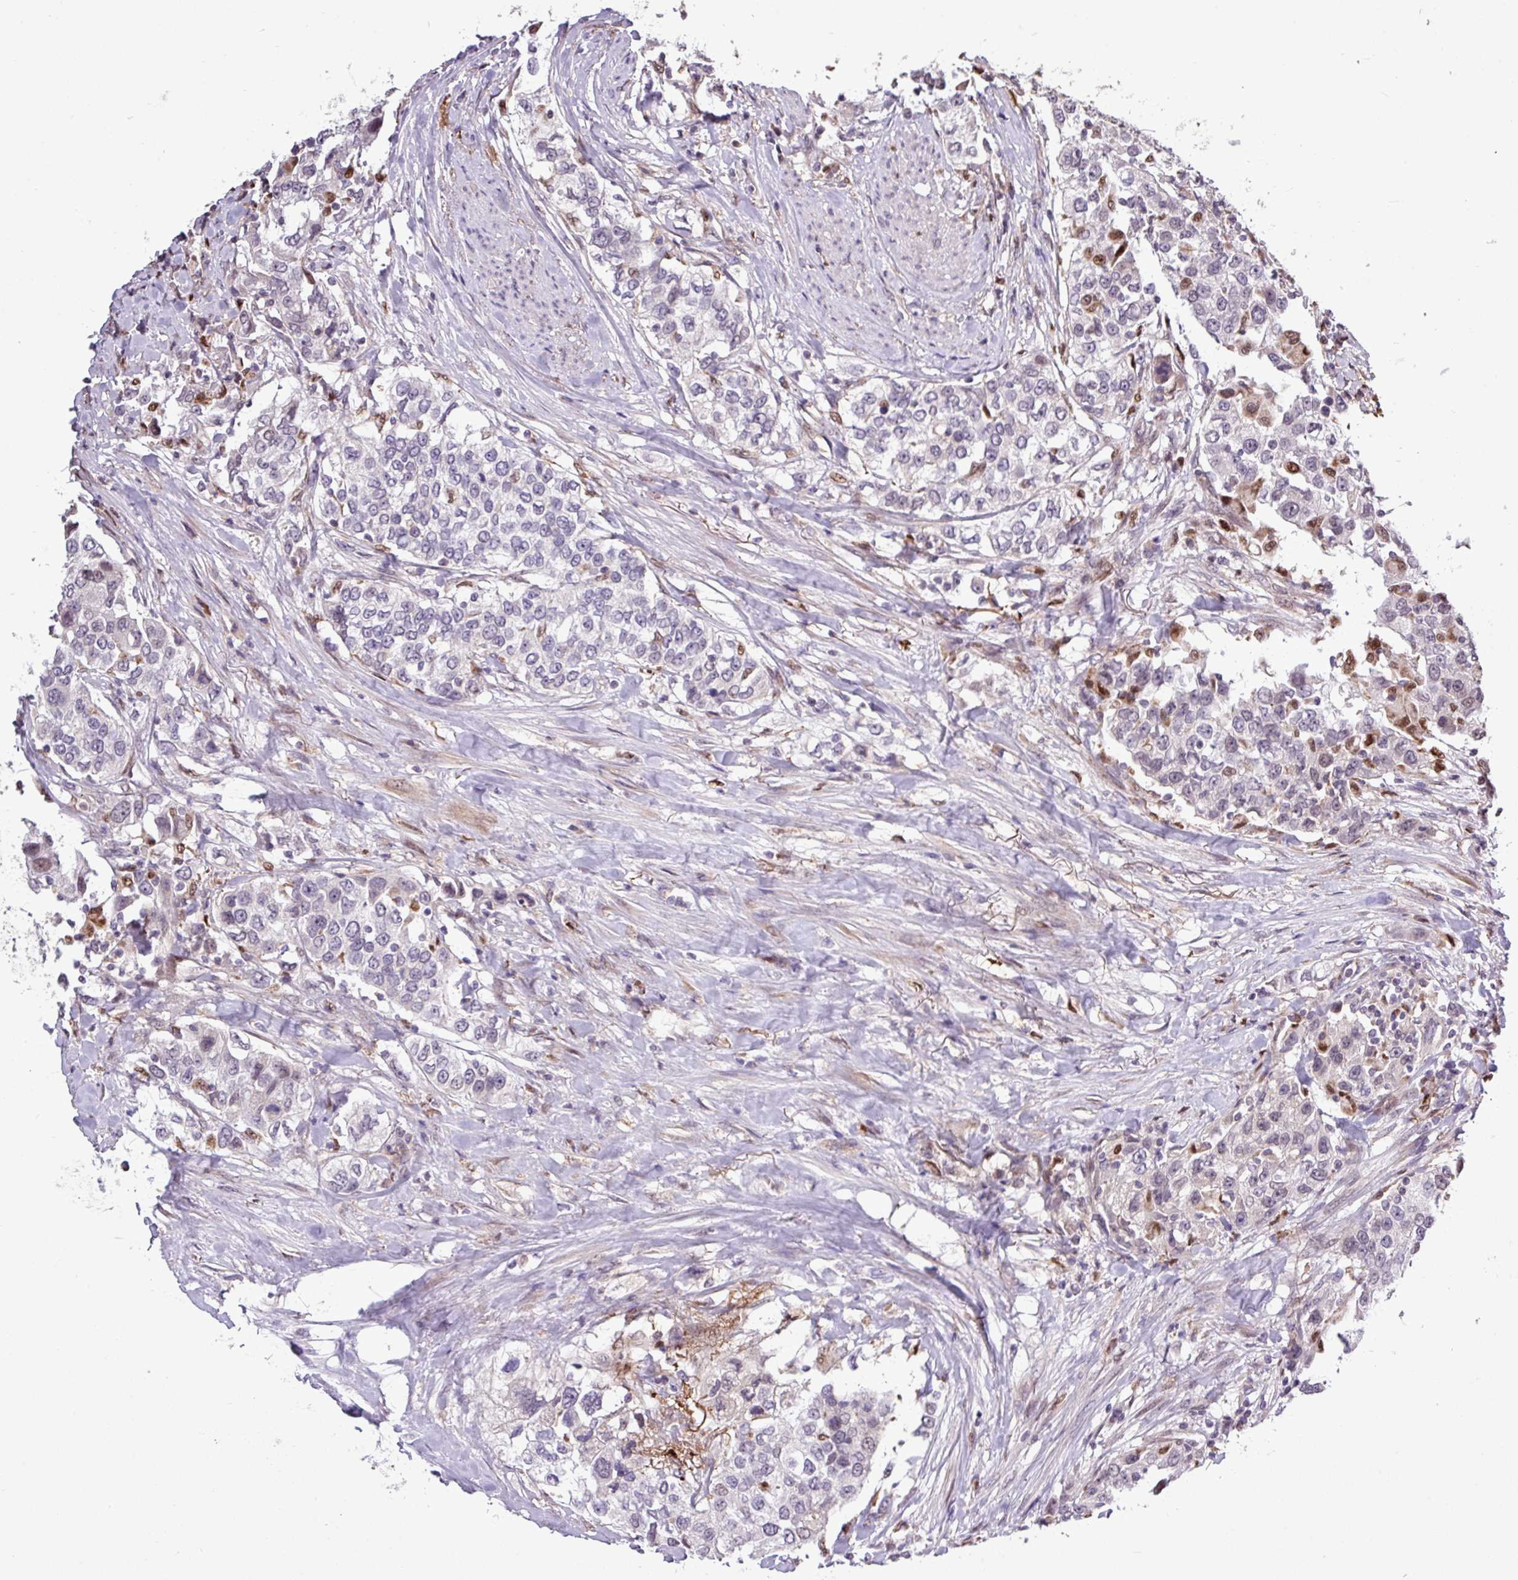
{"staining": {"intensity": "negative", "quantity": "none", "location": "none"}, "tissue": "urothelial cancer", "cell_type": "Tumor cells", "image_type": "cancer", "snomed": [{"axis": "morphology", "description": "Urothelial carcinoma, High grade"}, {"axis": "topography", "description": "Urinary bladder"}], "caption": "An immunohistochemistry (IHC) micrograph of urothelial cancer is shown. There is no staining in tumor cells of urothelial cancer. (Brightfield microscopy of DAB immunohistochemistry (IHC) at high magnification).", "gene": "SKIC2", "patient": {"sex": "female", "age": 80}}